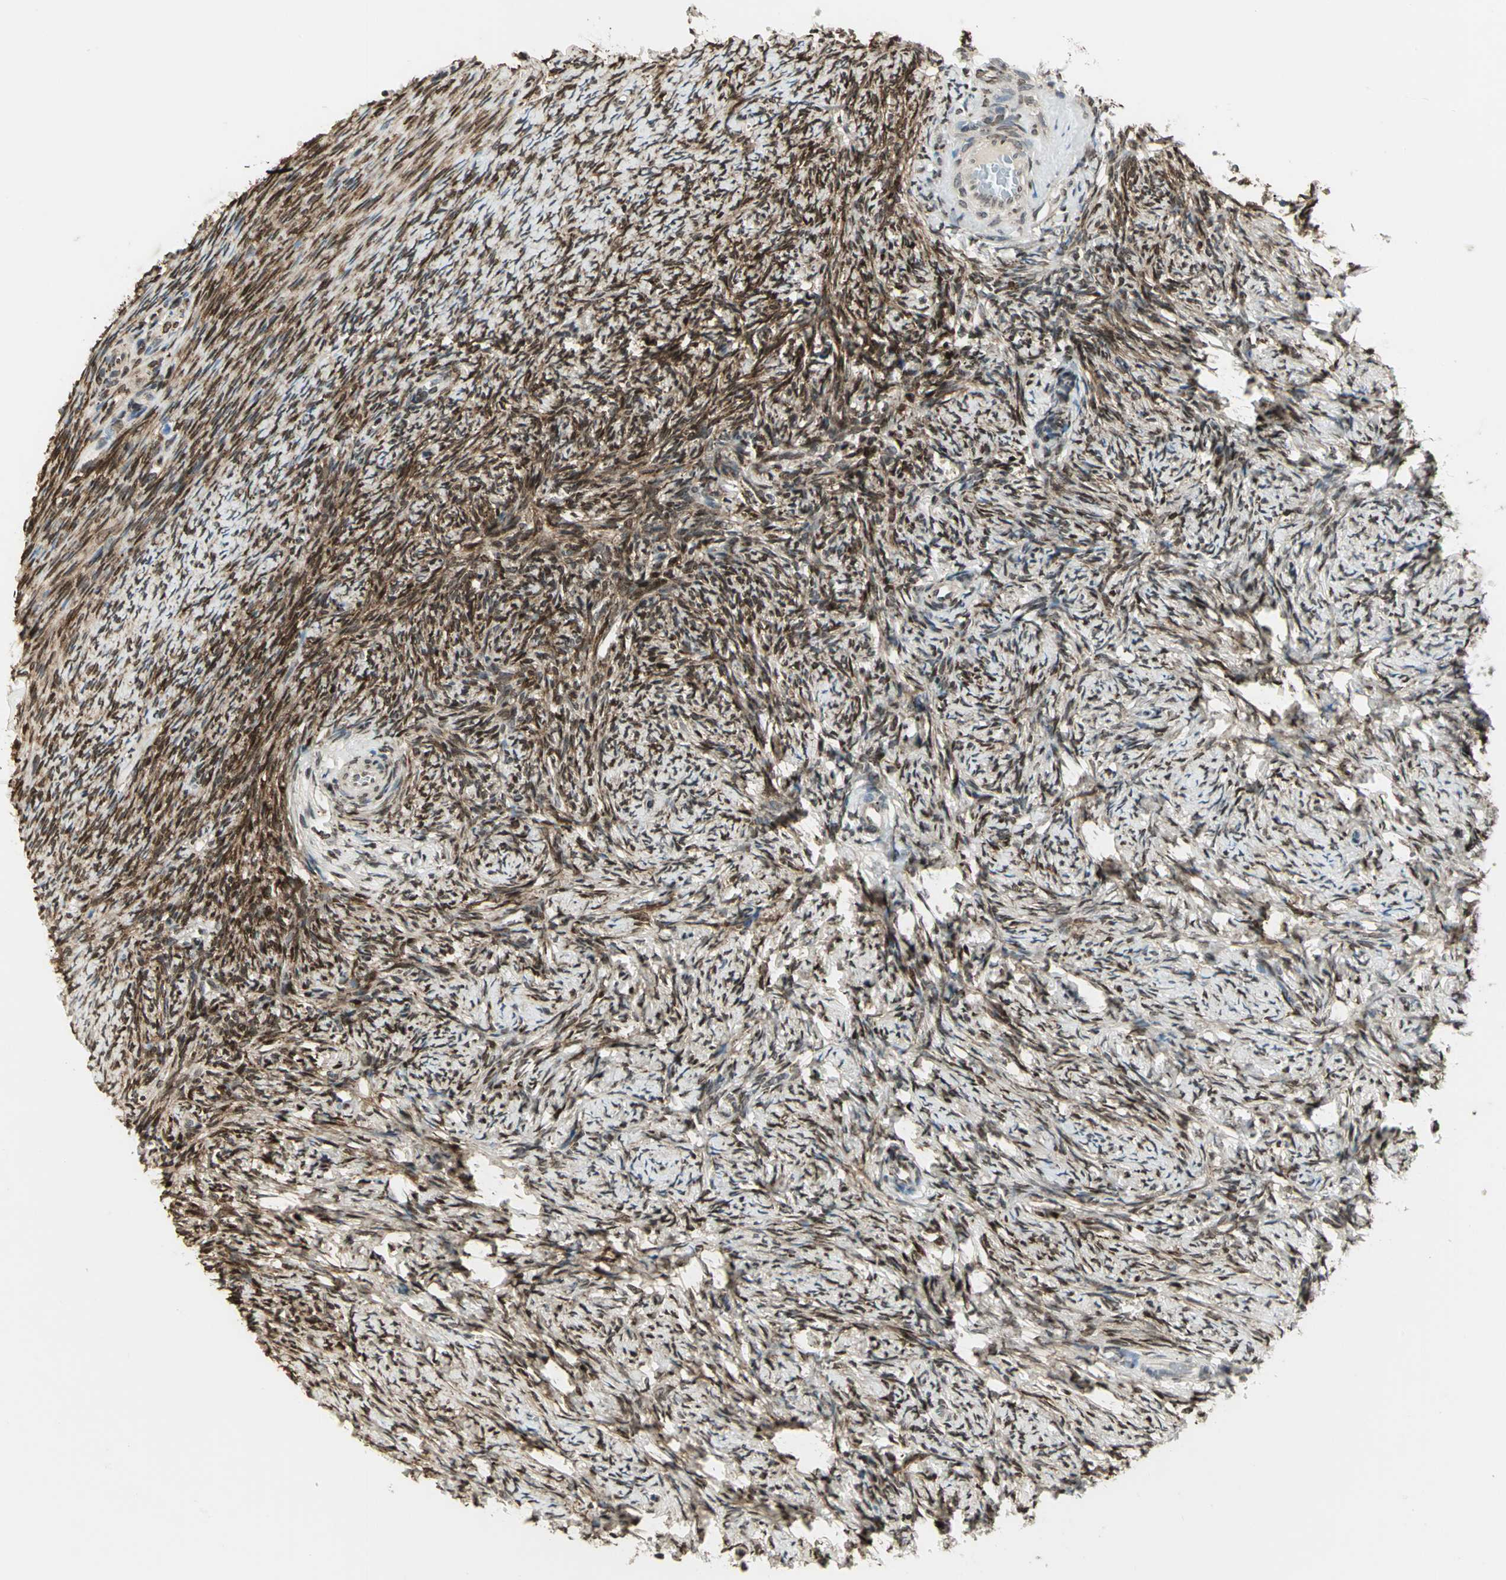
{"staining": {"intensity": "strong", "quantity": "25%-75%", "location": "cytoplasmic/membranous,nuclear"}, "tissue": "ovary", "cell_type": "Ovarian stroma cells", "image_type": "normal", "snomed": [{"axis": "morphology", "description": "Normal tissue, NOS"}, {"axis": "topography", "description": "Ovary"}], "caption": "A brown stain shows strong cytoplasmic/membranous,nuclear staining of a protein in ovarian stroma cells of benign ovary. The staining was performed using DAB, with brown indicating positive protein expression. Nuclei are stained blue with hematoxylin.", "gene": "LGALS3", "patient": {"sex": "female", "age": 60}}